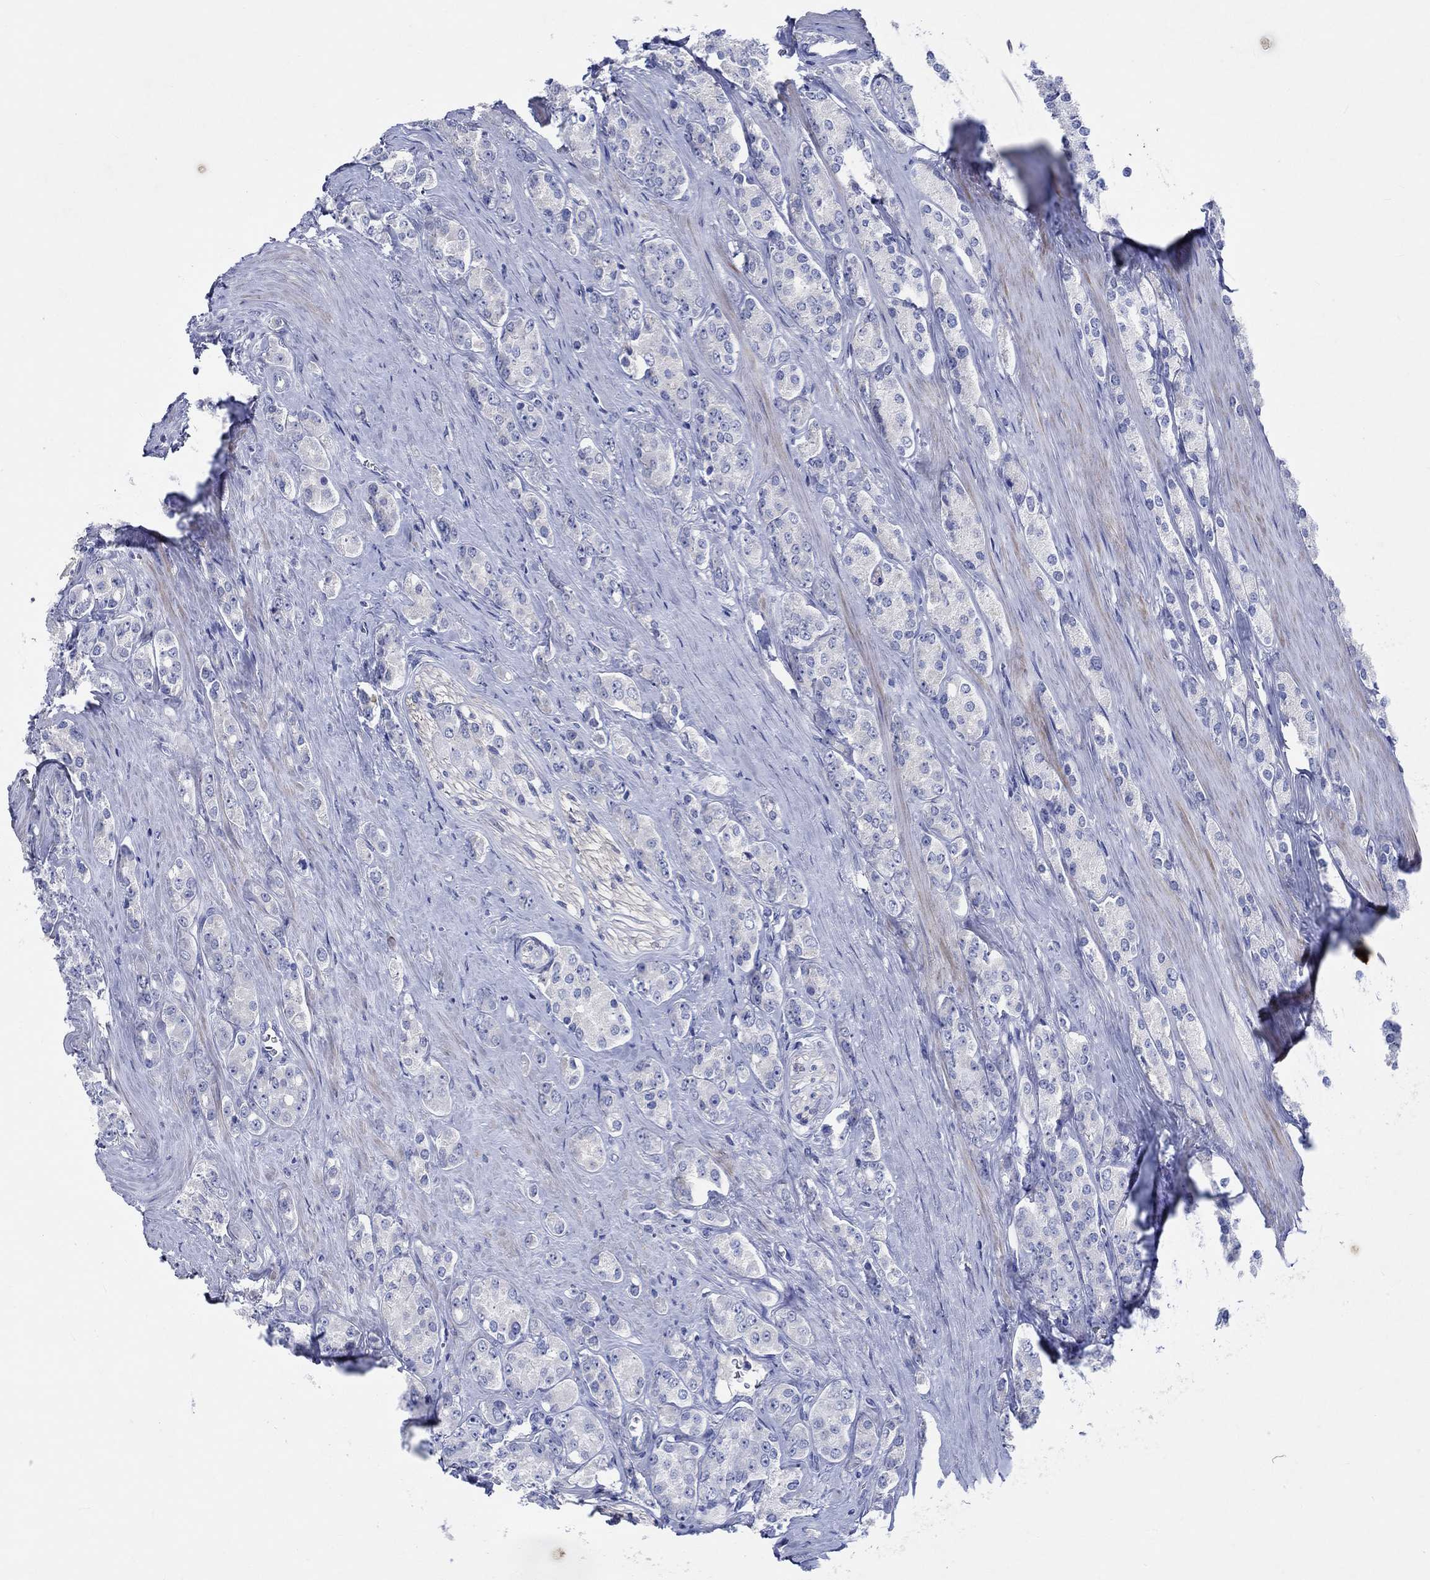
{"staining": {"intensity": "negative", "quantity": "none", "location": "none"}, "tissue": "prostate cancer", "cell_type": "Tumor cells", "image_type": "cancer", "snomed": [{"axis": "morphology", "description": "Adenocarcinoma, NOS"}, {"axis": "topography", "description": "Prostate"}], "caption": "Protein analysis of adenocarcinoma (prostate) demonstrates no significant expression in tumor cells. (IHC, brightfield microscopy, high magnification).", "gene": "SHISA4", "patient": {"sex": "male", "age": 67}}